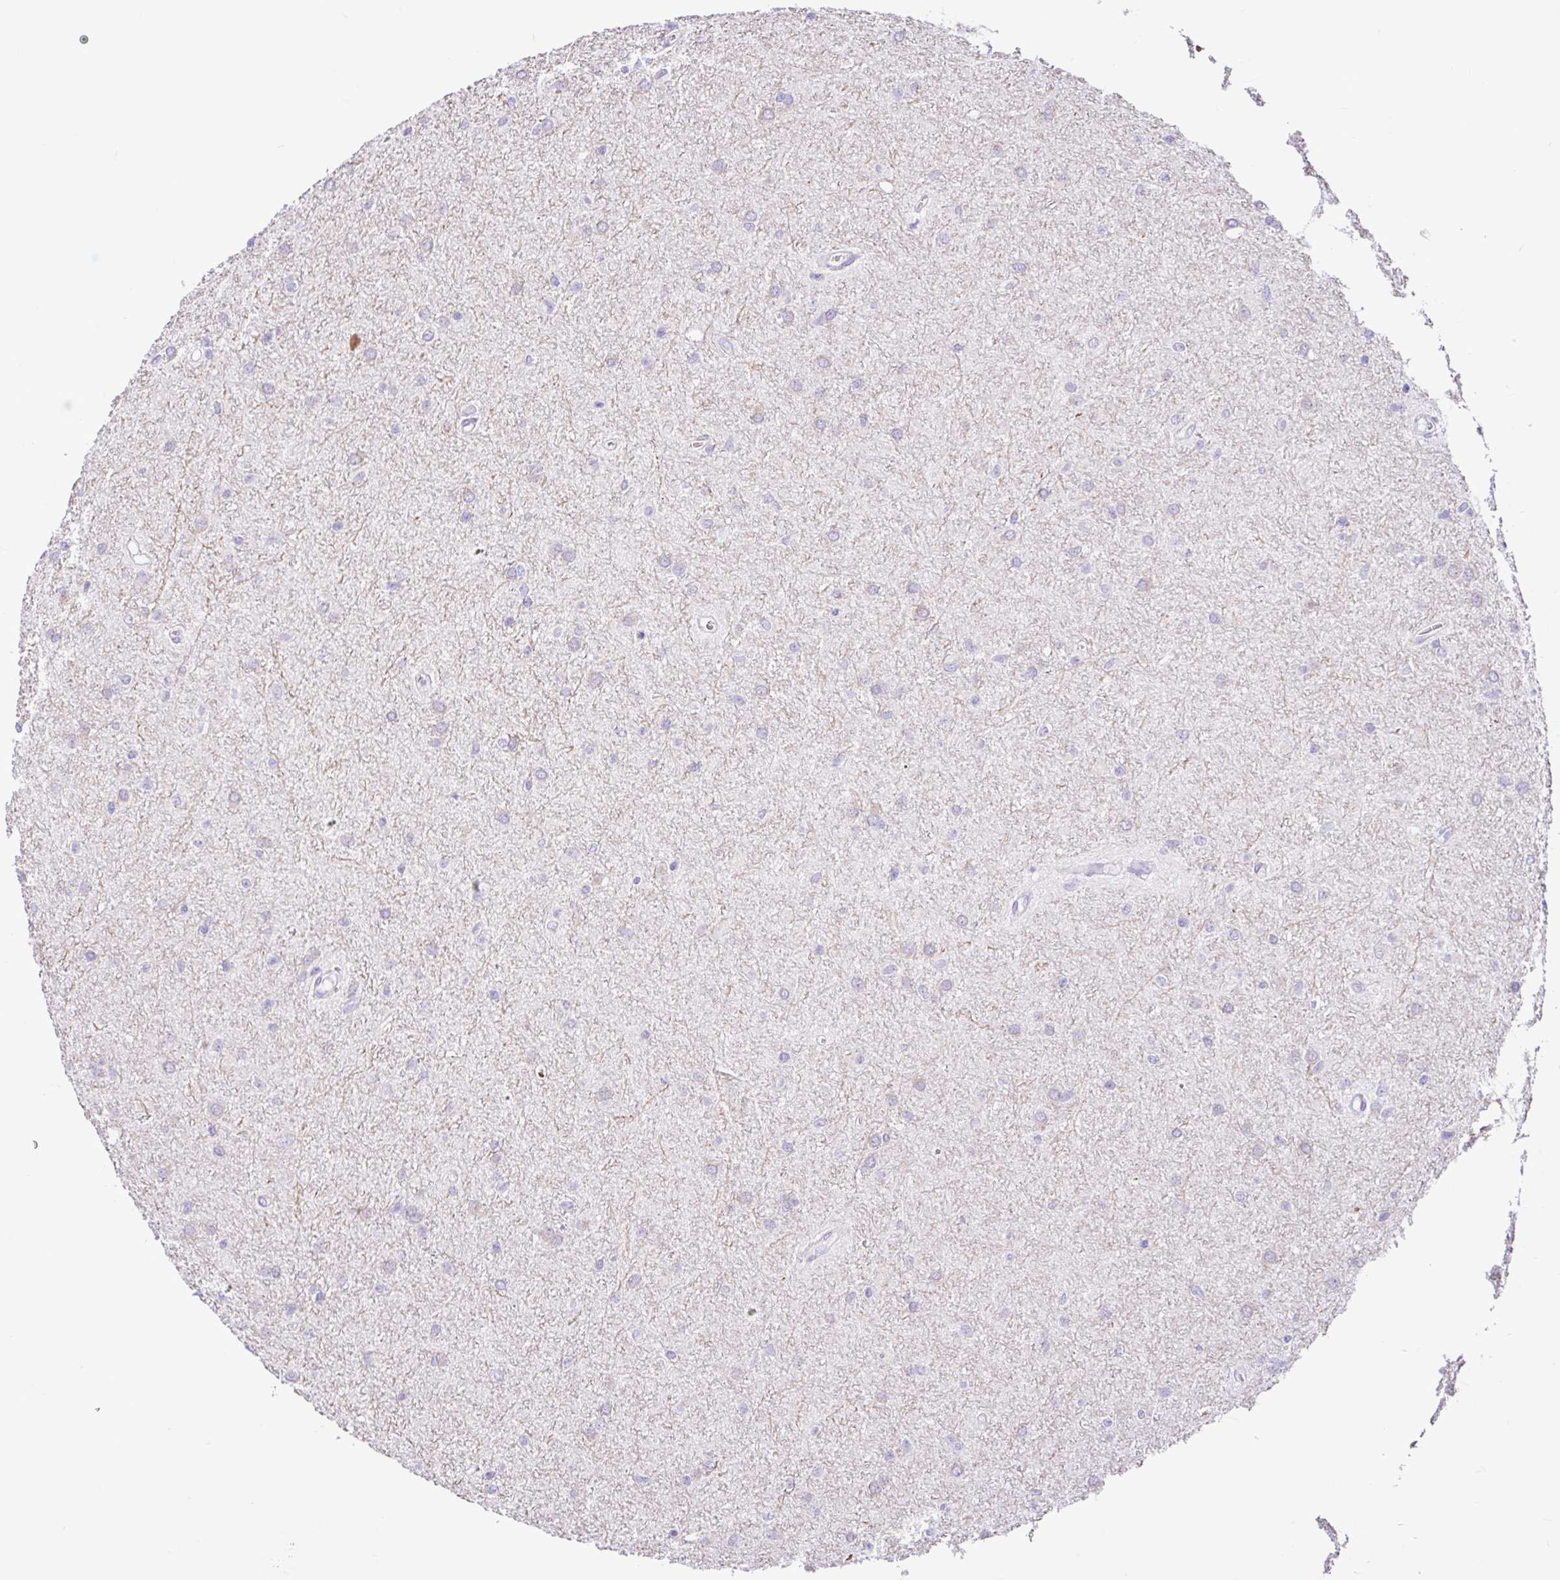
{"staining": {"intensity": "negative", "quantity": "none", "location": "none"}, "tissue": "glioma", "cell_type": "Tumor cells", "image_type": "cancer", "snomed": [{"axis": "morphology", "description": "Glioma, malignant, Low grade"}, {"axis": "topography", "description": "Cerebellum"}], "caption": "Immunohistochemistry of human malignant glioma (low-grade) exhibits no expression in tumor cells.", "gene": "NDUFS2", "patient": {"sex": "female", "age": 5}}